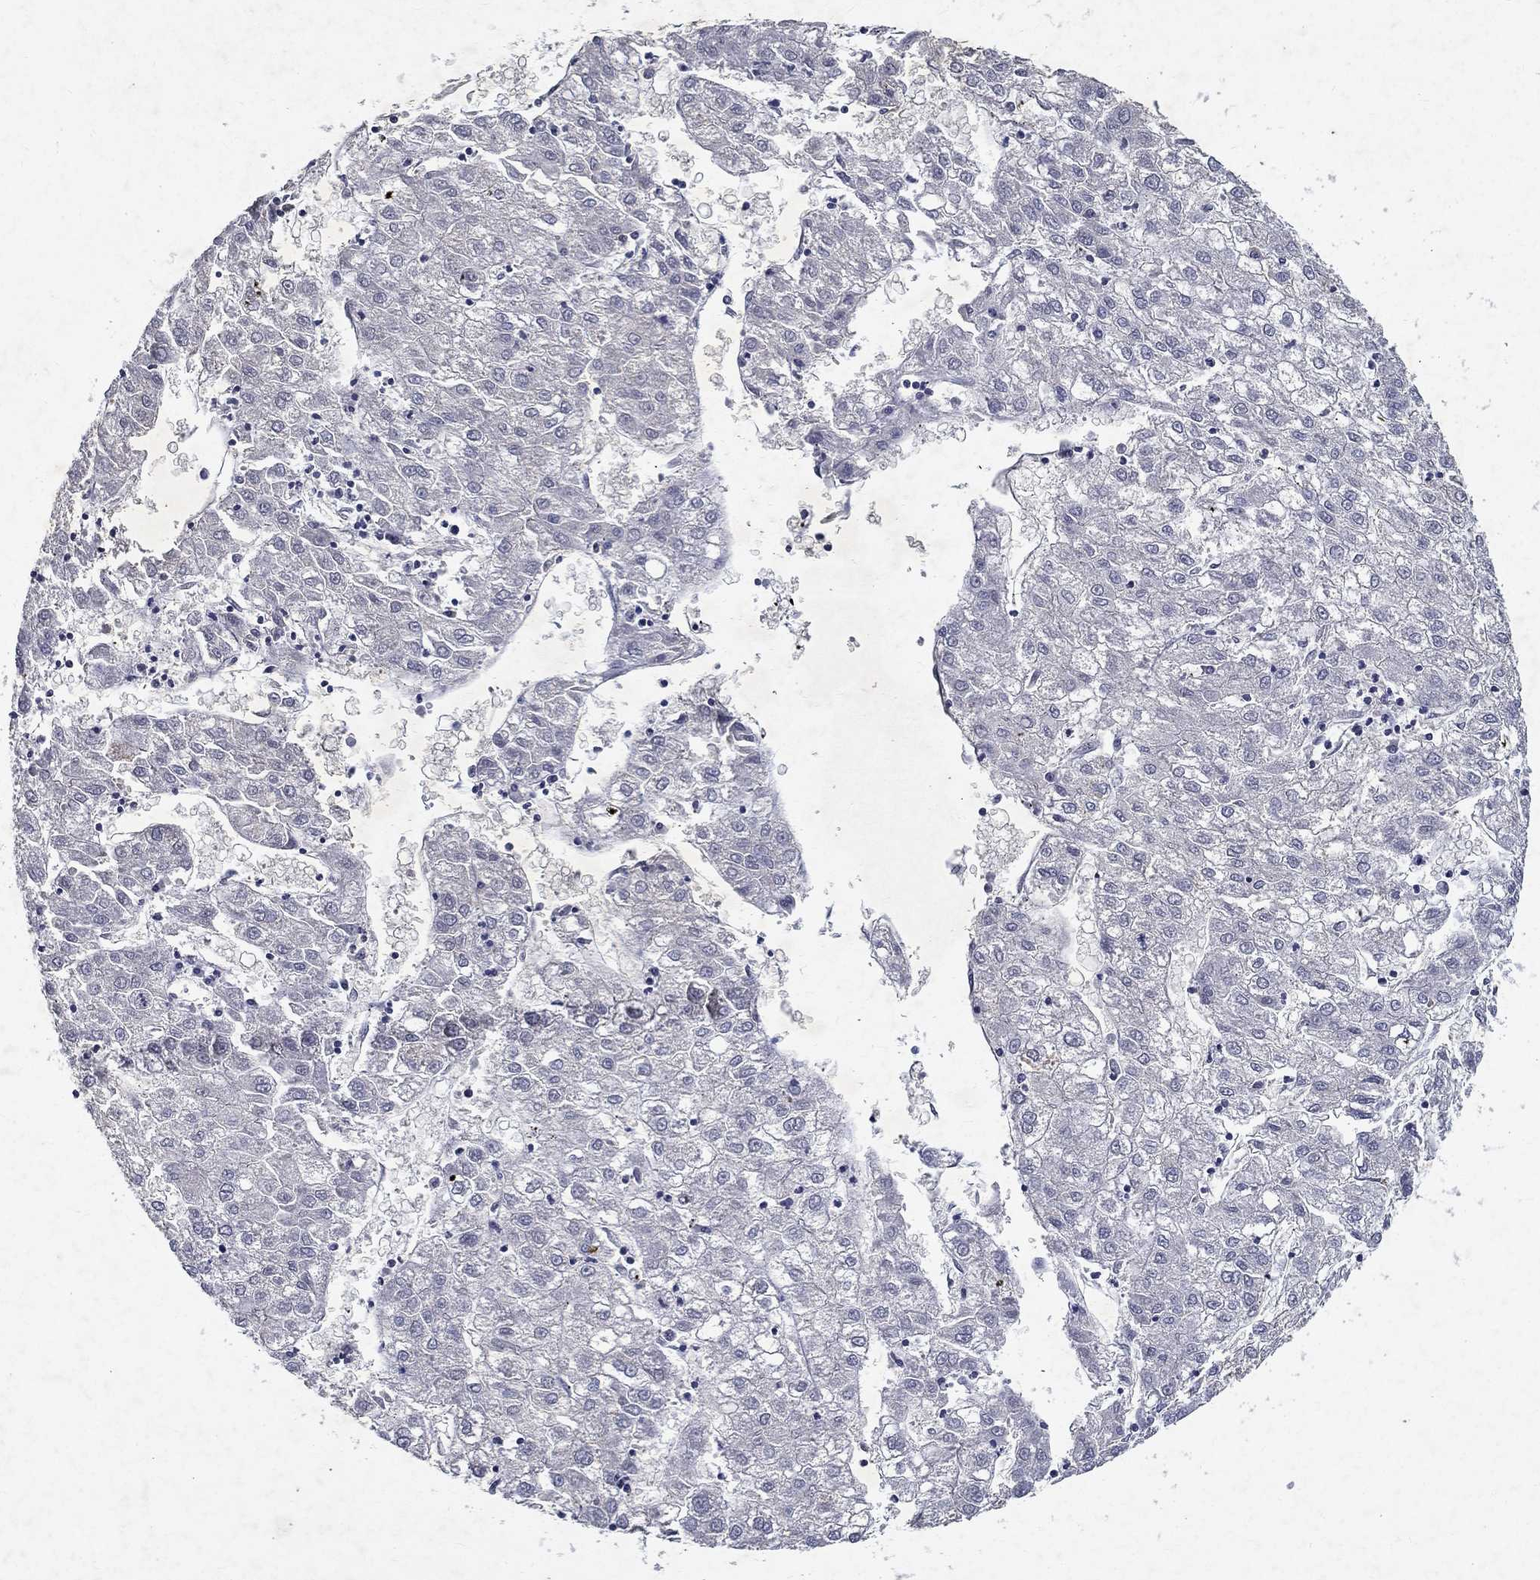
{"staining": {"intensity": "negative", "quantity": "none", "location": "none"}, "tissue": "liver cancer", "cell_type": "Tumor cells", "image_type": "cancer", "snomed": [{"axis": "morphology", "description": "Carcinoma, Hepatocellular, NOS"}, {"axis": "topography", "description": "Liver"}], "caption": "This histopathology image is of liver hepatocellular carcinoma stained with IHC to label a protein in brown with the nuclei are counter-stained blue. There is no expression in tumor cells.", "gene": "RBFOX1", "patient": {"sex": "male", "age": 72}}